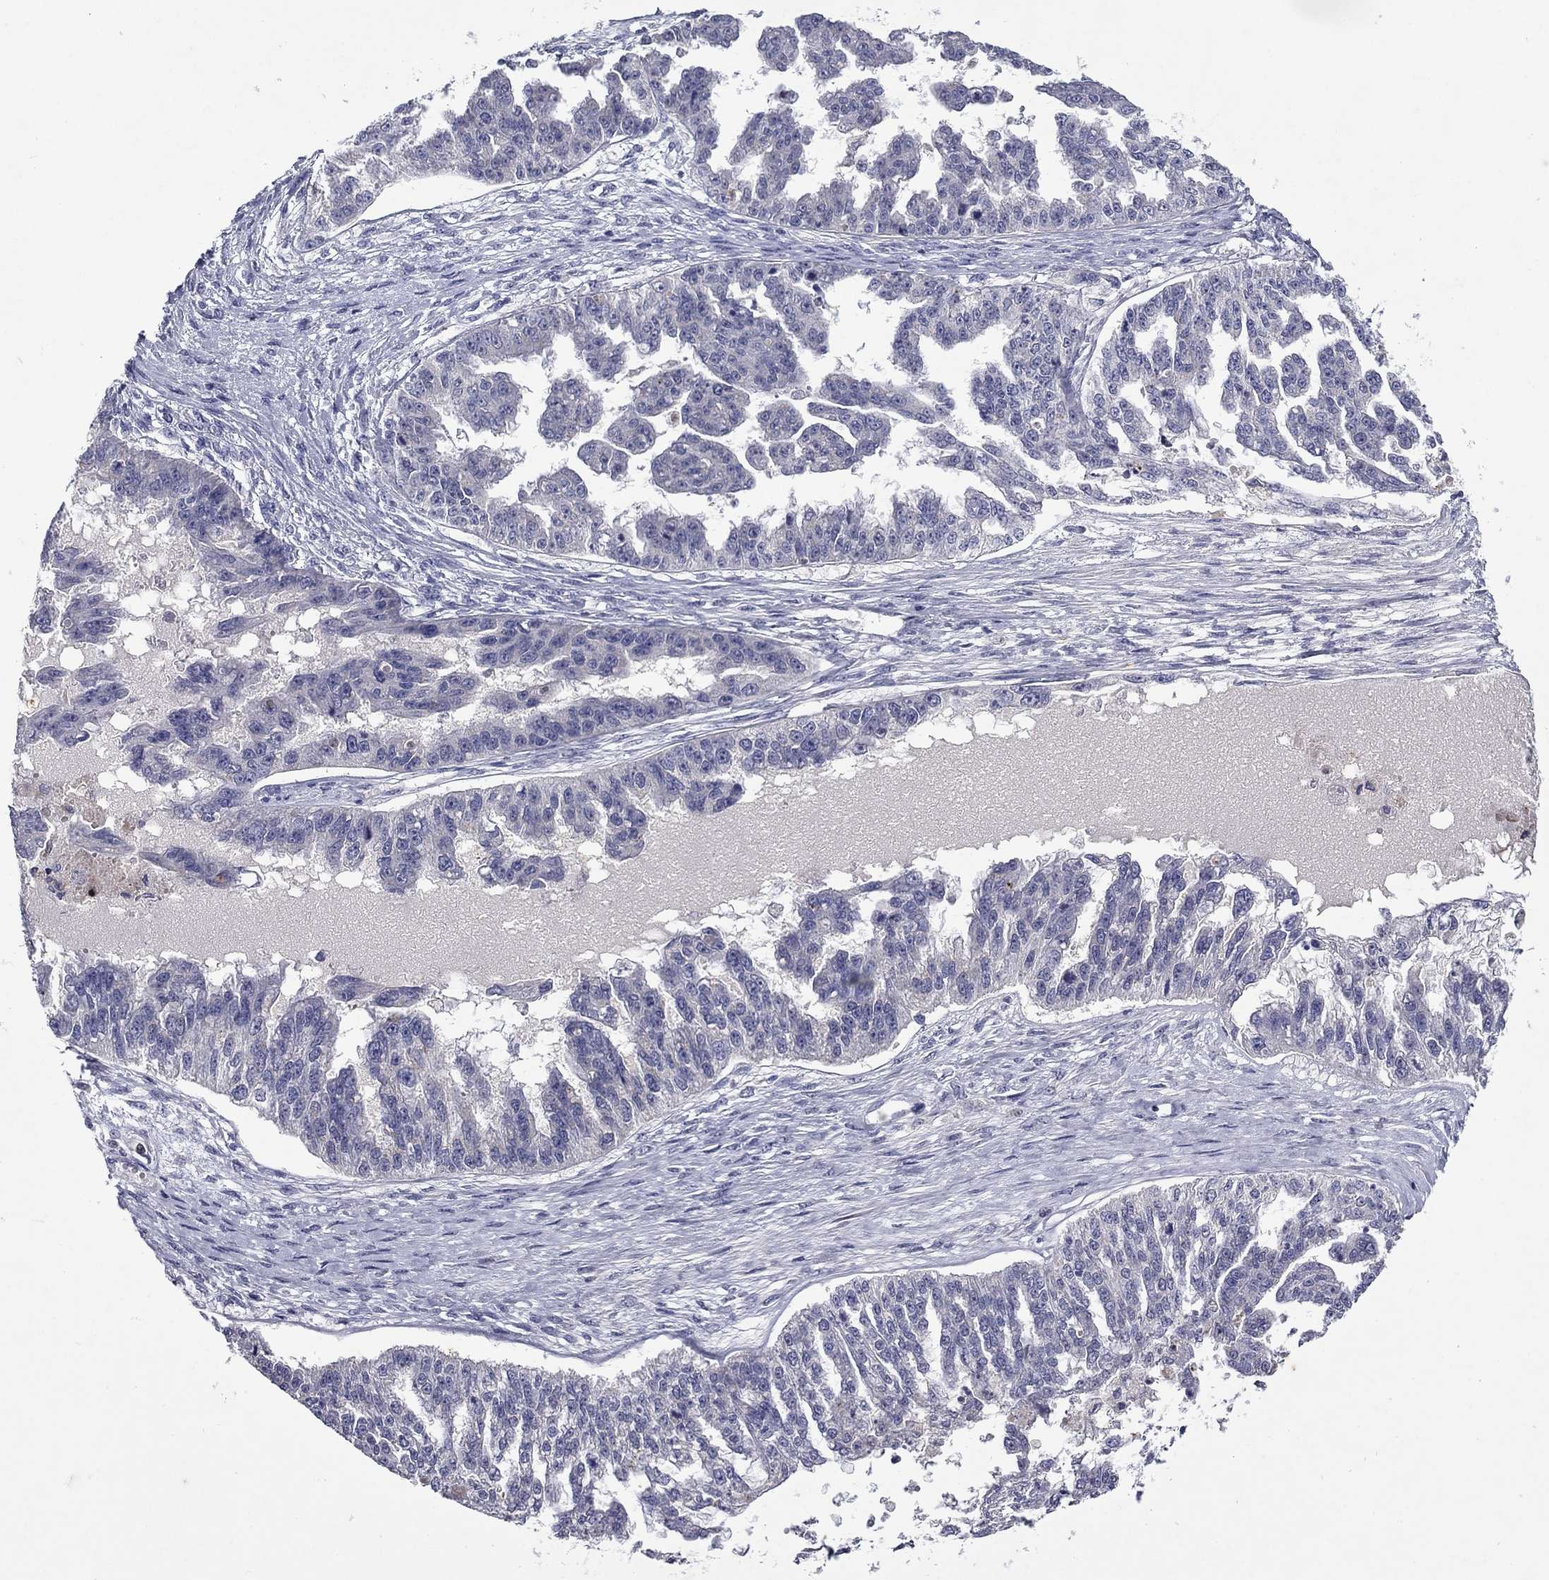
{"staining": {"intensity": "negative", "quantity": "none", "location": "none"}, "tissue": "ovarian cancer", "cell_type": "Tumor cells", "image_type": "cancer", "snomed": [{"axis": "morphology", "description": "Cystadenocarcinoma, serous, NOS"}, {"axis": "topography", "description": "Ovary"}], "caption": "High power microscopy photomicrograph of an IHC micrograph of ovarian cancer, revealing no significant positivity in tumor cells.", "gene": "IRF5", "patient": {"sex": "female", "age": 58}}